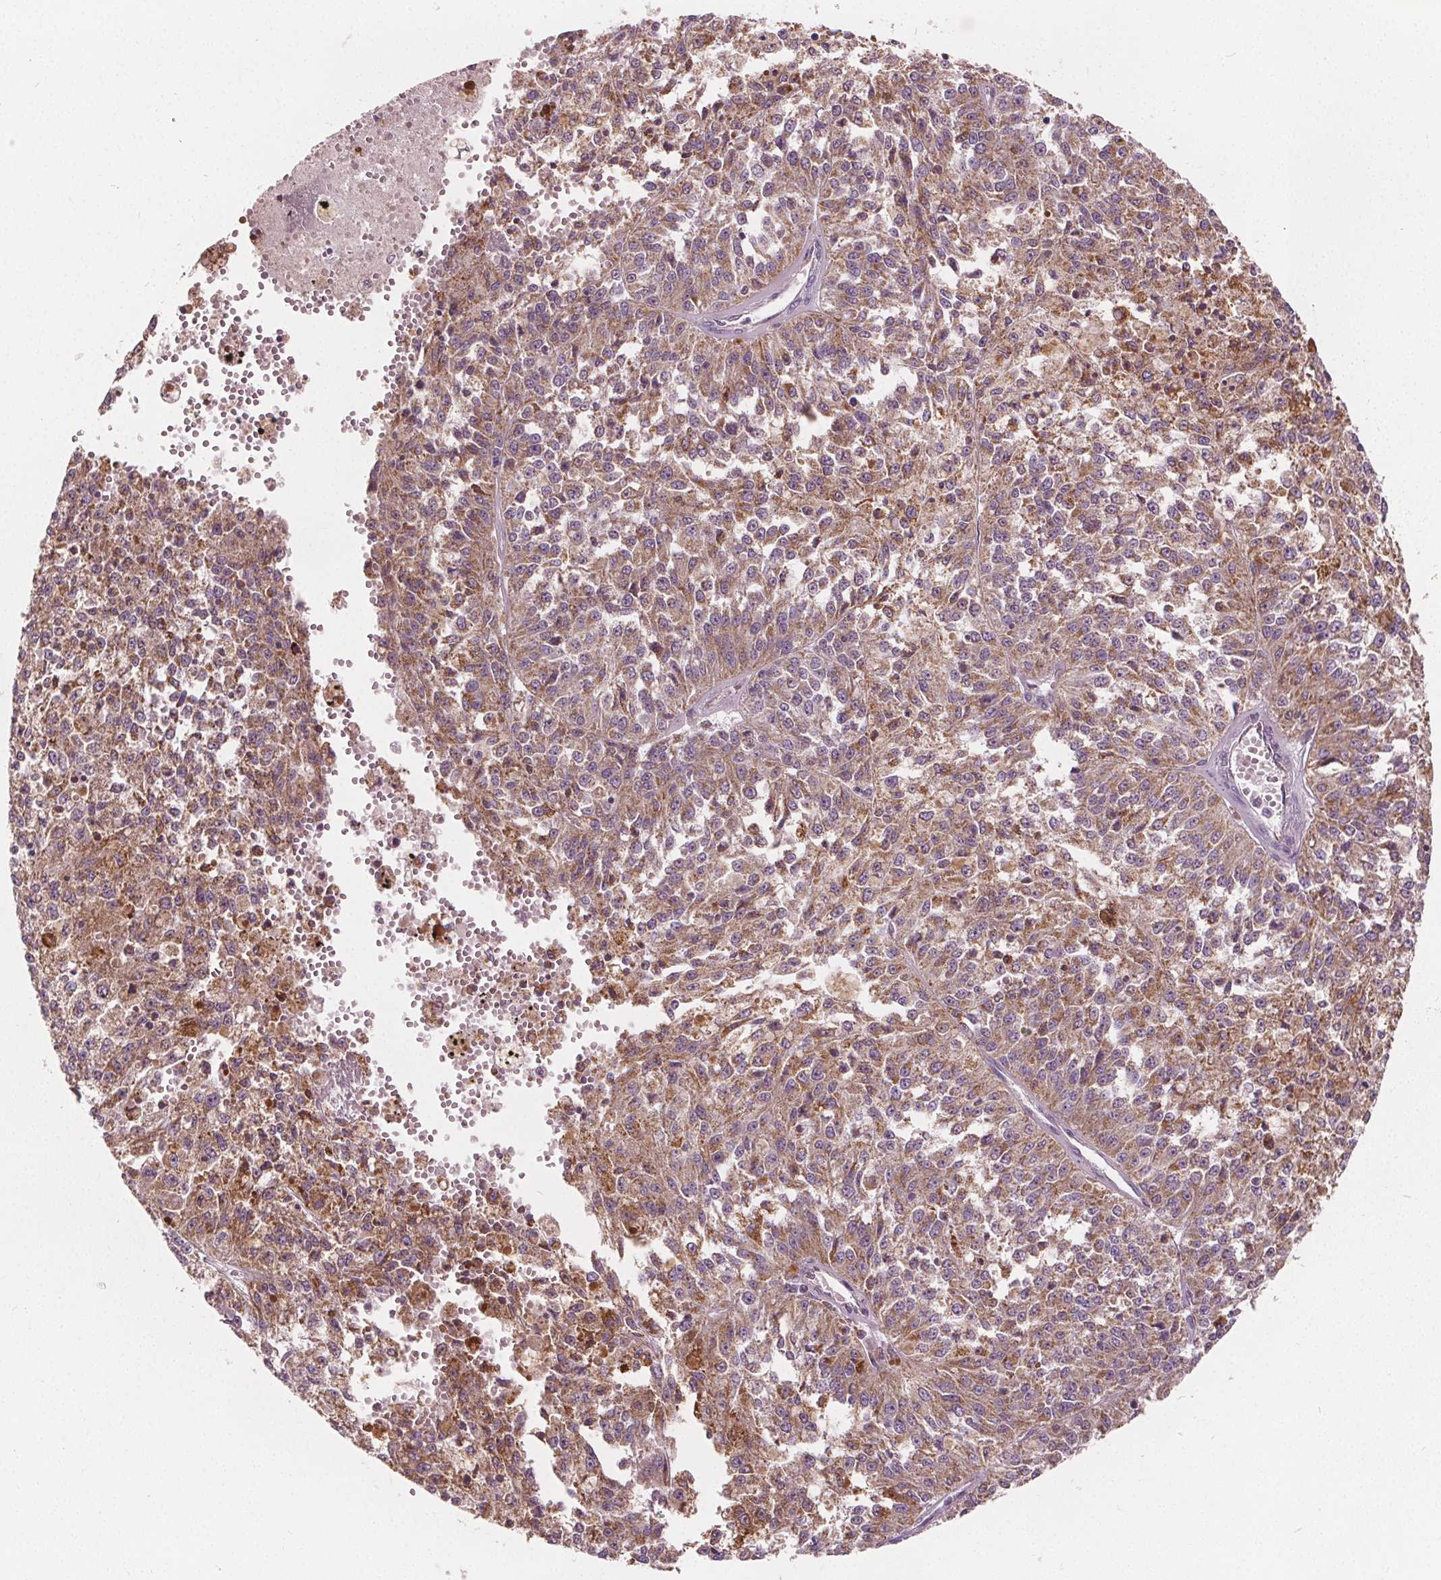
{"staining": {"intensity": "moderate", "quantity": ">75%", "location": "cytoplasmic/membranous"}, "tissue": "melanoma", "cell_type": "Tumor cells", "image_type": "cancer", "snomed": [{"axis": "morphology", "description": "Malignant melanoma, Metastatic site"}, {"axis": "topography", "description": "Lymph node"}], "caption": "This image exhibits immunohistochemistry staining of human melanoma, with medium moderate cytoplasmic/membranous expression in approximately >75% of tumor cells.", "gene": "ECI2", "patient": {"sex": "female", "age": 64}}